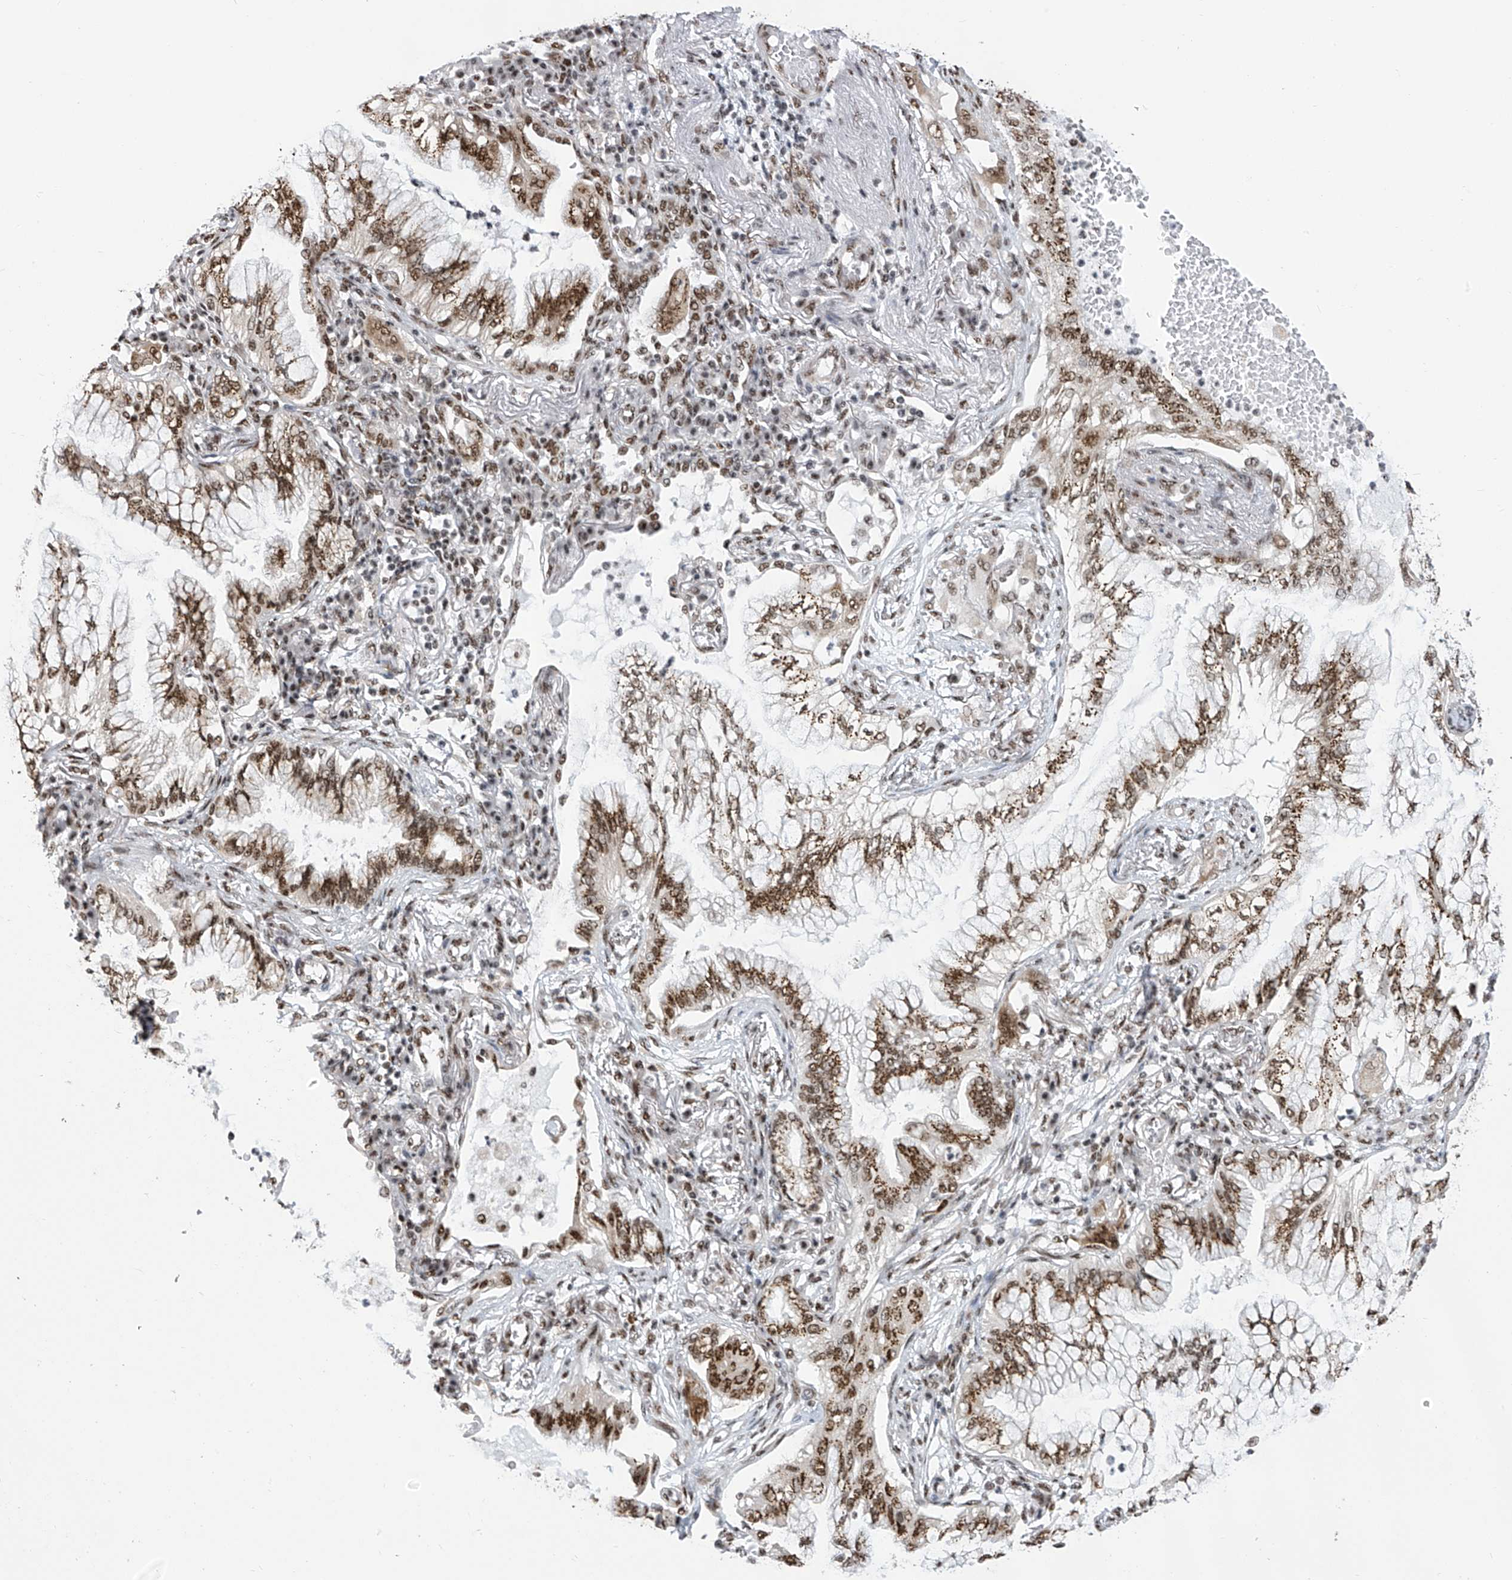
{"staining": {"intensity": "moderate", "quantity": ">75%", "location": "nuclear"}, "tissue": "lung cancer", "cell_type": "Tumor cells", "image_type": "cancer", "snomed": [{"axis": "morphology", "description": "Adenocarcinoma, NOS"}, {"axis": "topography", "description": "Lung"}], "caption": "Immunohistochemistry (DAB) staining of human adenocarcinoma (lung) exhibits moderate nuclear protein positivity in approximately >75% of tumor cells.", "gene": "APLF", "patient": {"sex": "female", "age": 70}}